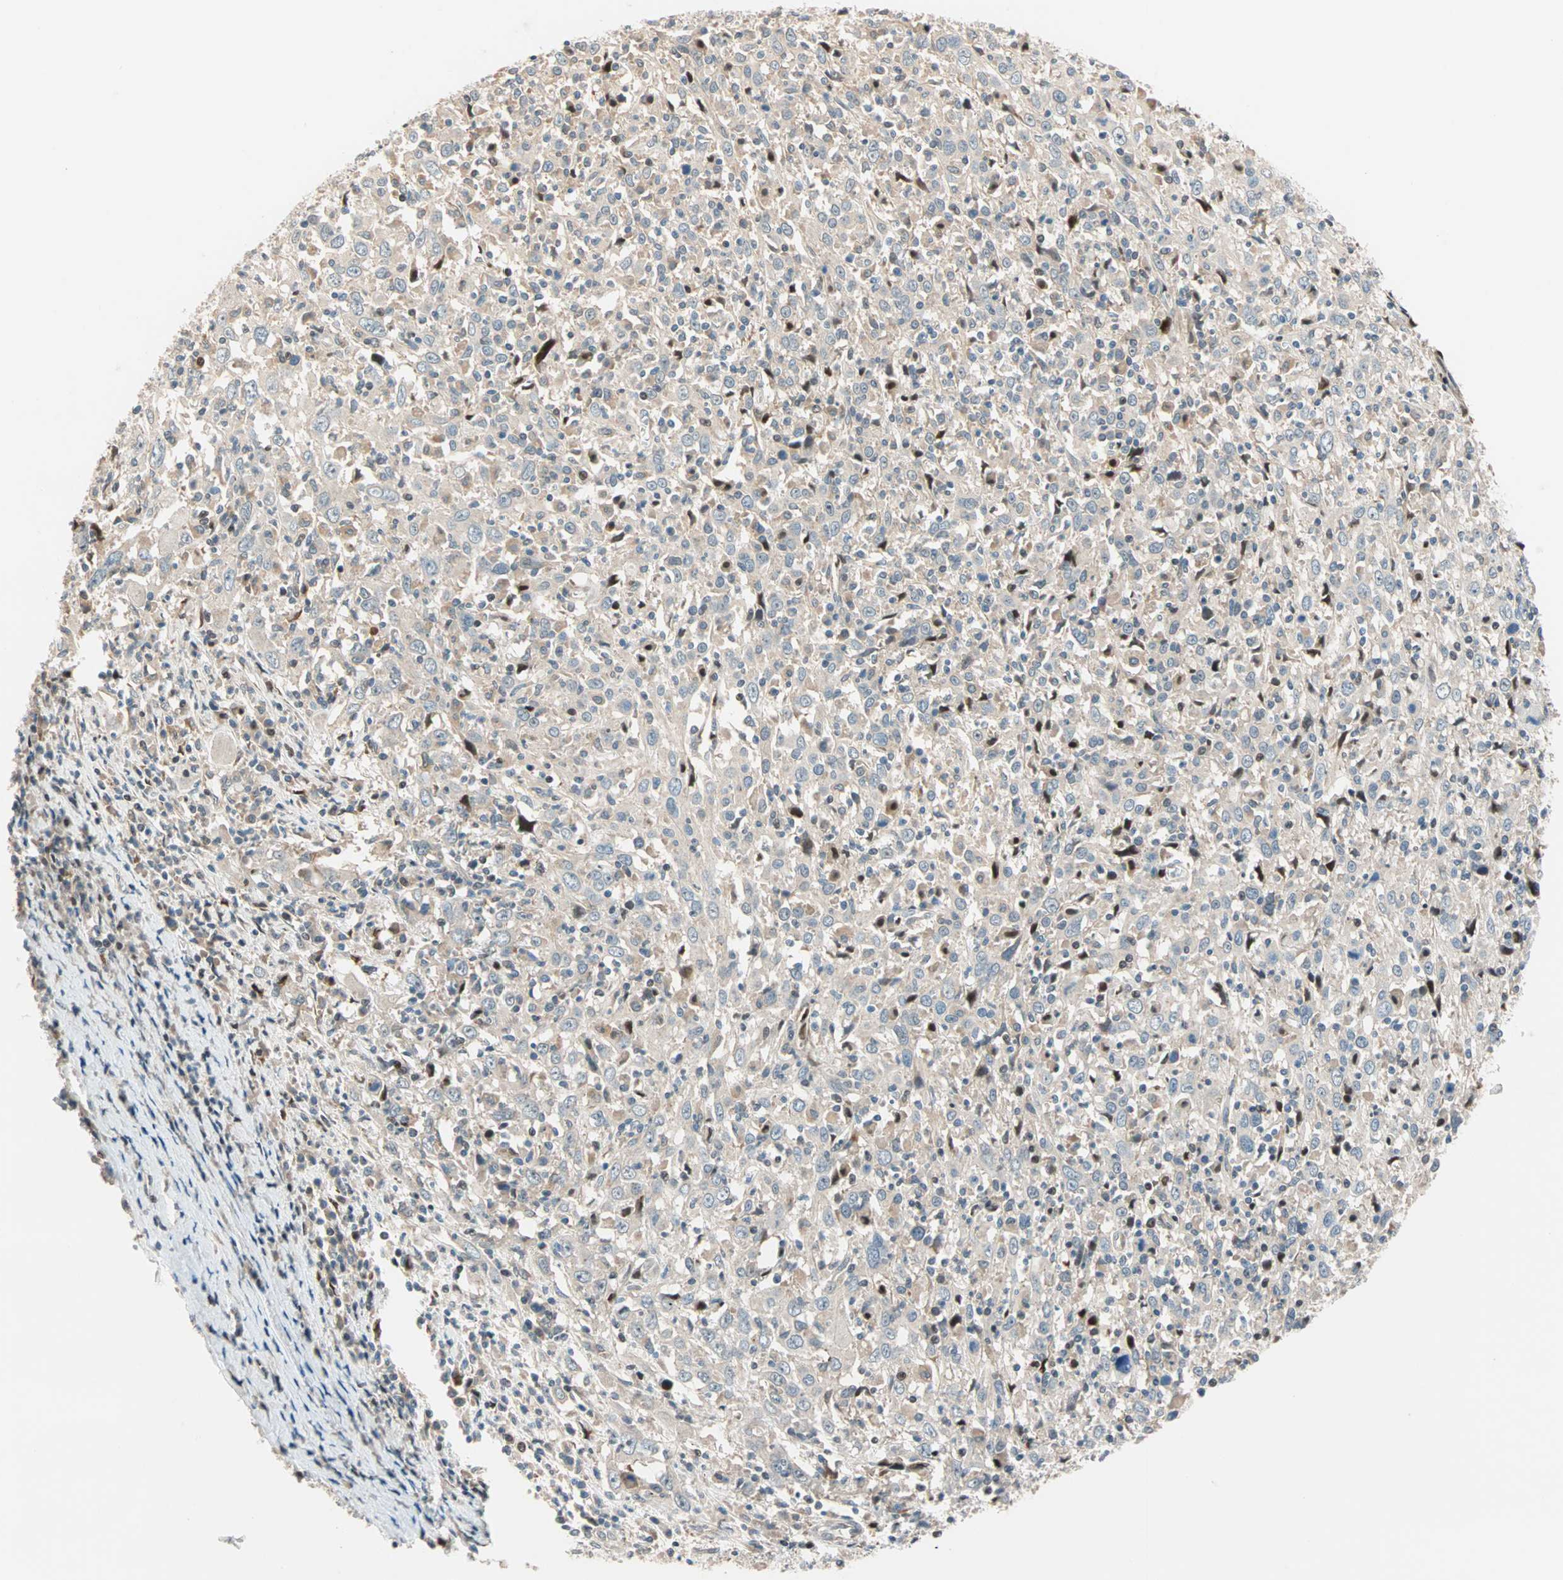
{"staining": {"intensity": "weak", "quantity": ">75%", "location": "cytoplasmic/membranous"}, "tissue": "cervical cancer", "cell_type": "Tumor cells", "image_type": "cancer", "snomed": [{"axis": "morphology", "description": "Squamous cell carcinoma, NOS"}, {"axis": "topography", "description": "Cervix"}], "caption": "This photomicrograph displays cervical cancer (squamous cell carcinoma) stained with IHC to label a protein in brown. The cytoplasmic/membranous of tumor cells show weak positivity for the protein. Nuclei are counter-stained blue.", "gene": "HECW1", "patient": {"sex": "female", "age": 46}}